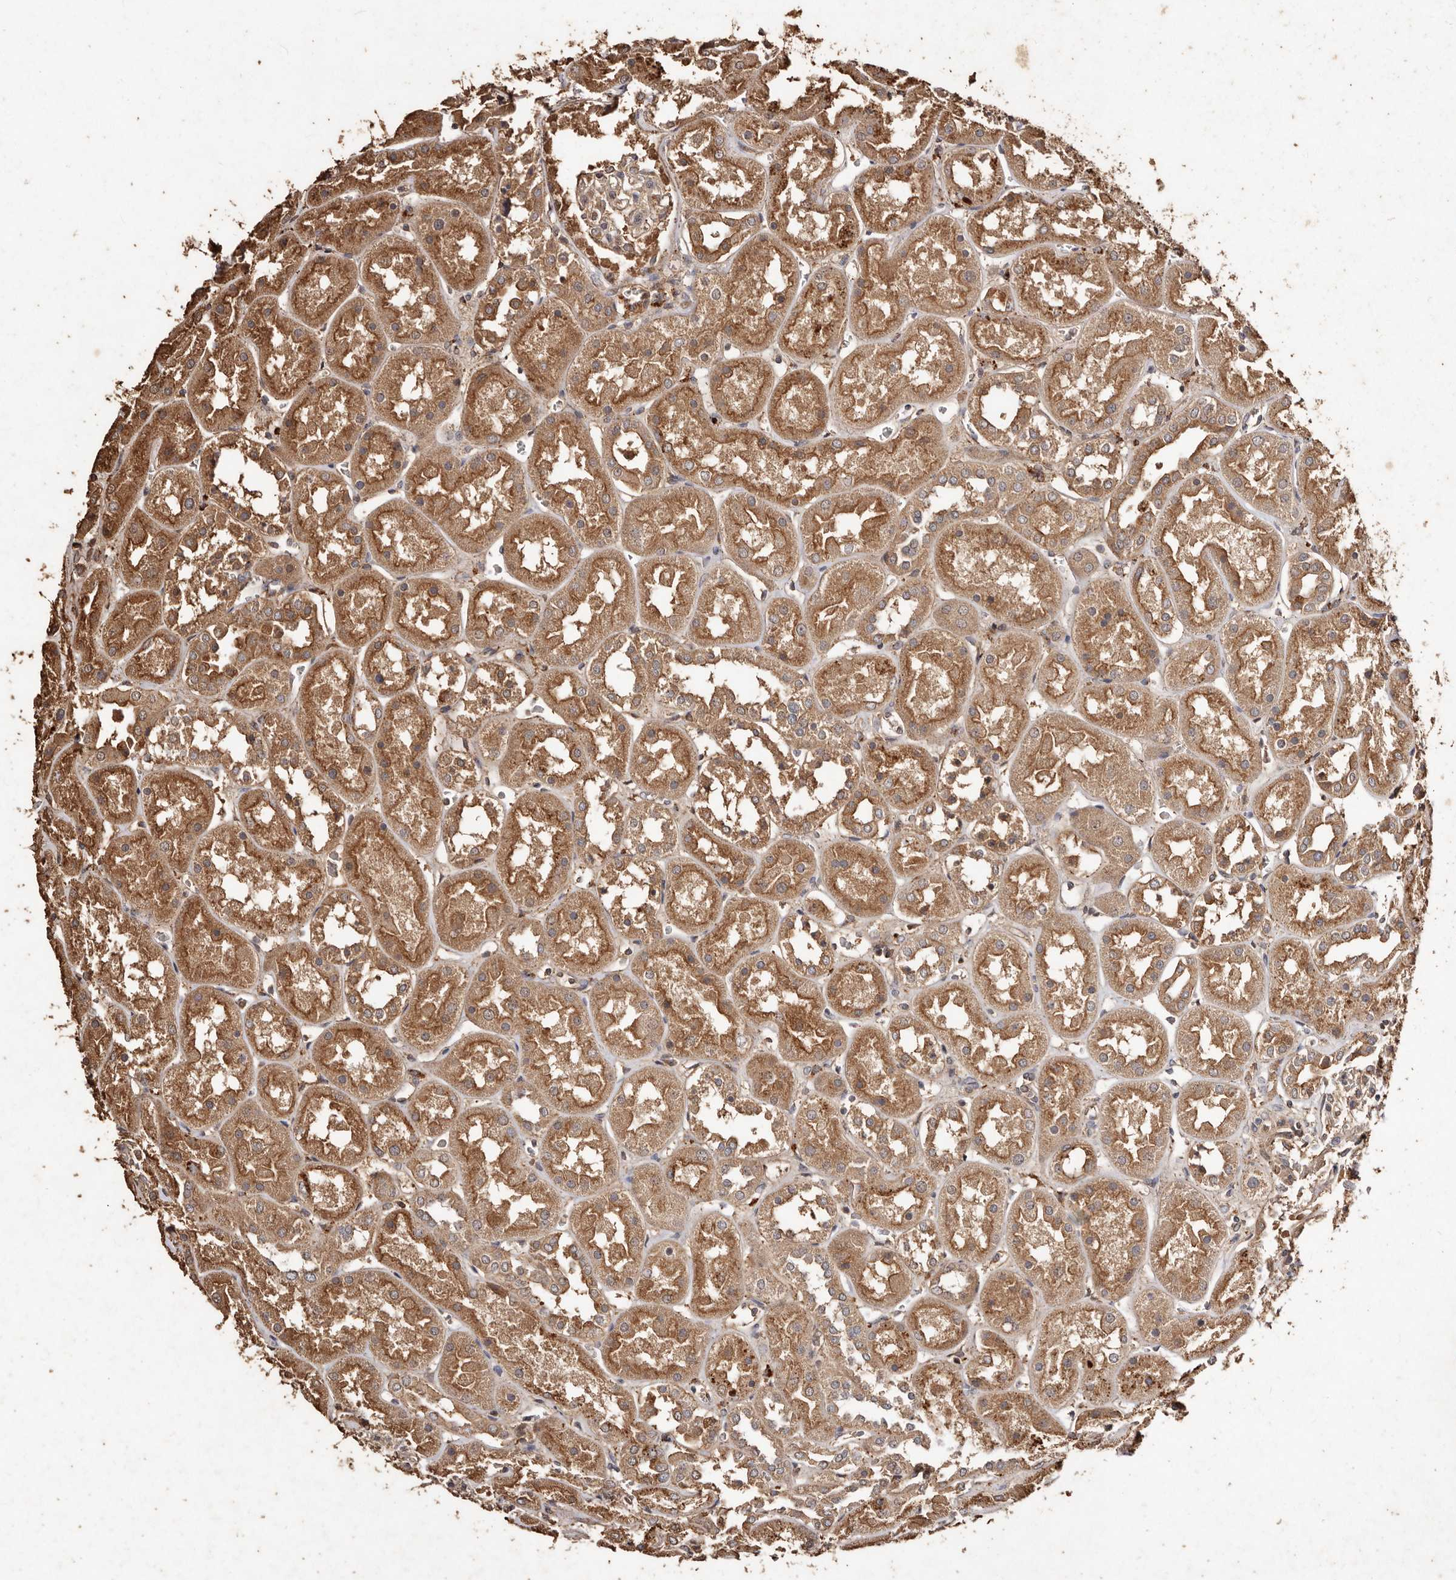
{"staining": {"intensity": "weak", "quantity": ">75%", "location": "cytoplasmic/membranous"}, "tissue": "kidney", "cell_type": "Cells in glomeruli", "image_type": "normal", "snomed": [{"axis": "morphology", "description": "Normal tissue, NOS"}, {"axis": "topography", "description": "Kidney"}], "caption": "Approximately >75% of cells in glomeruli in normal human kidney display weak cytoplasmic/membranous protein expression as visualized by brown immunohistochemical staining.", "gene": "FARS2", "patient": {"sex": "male", "age": 70}}